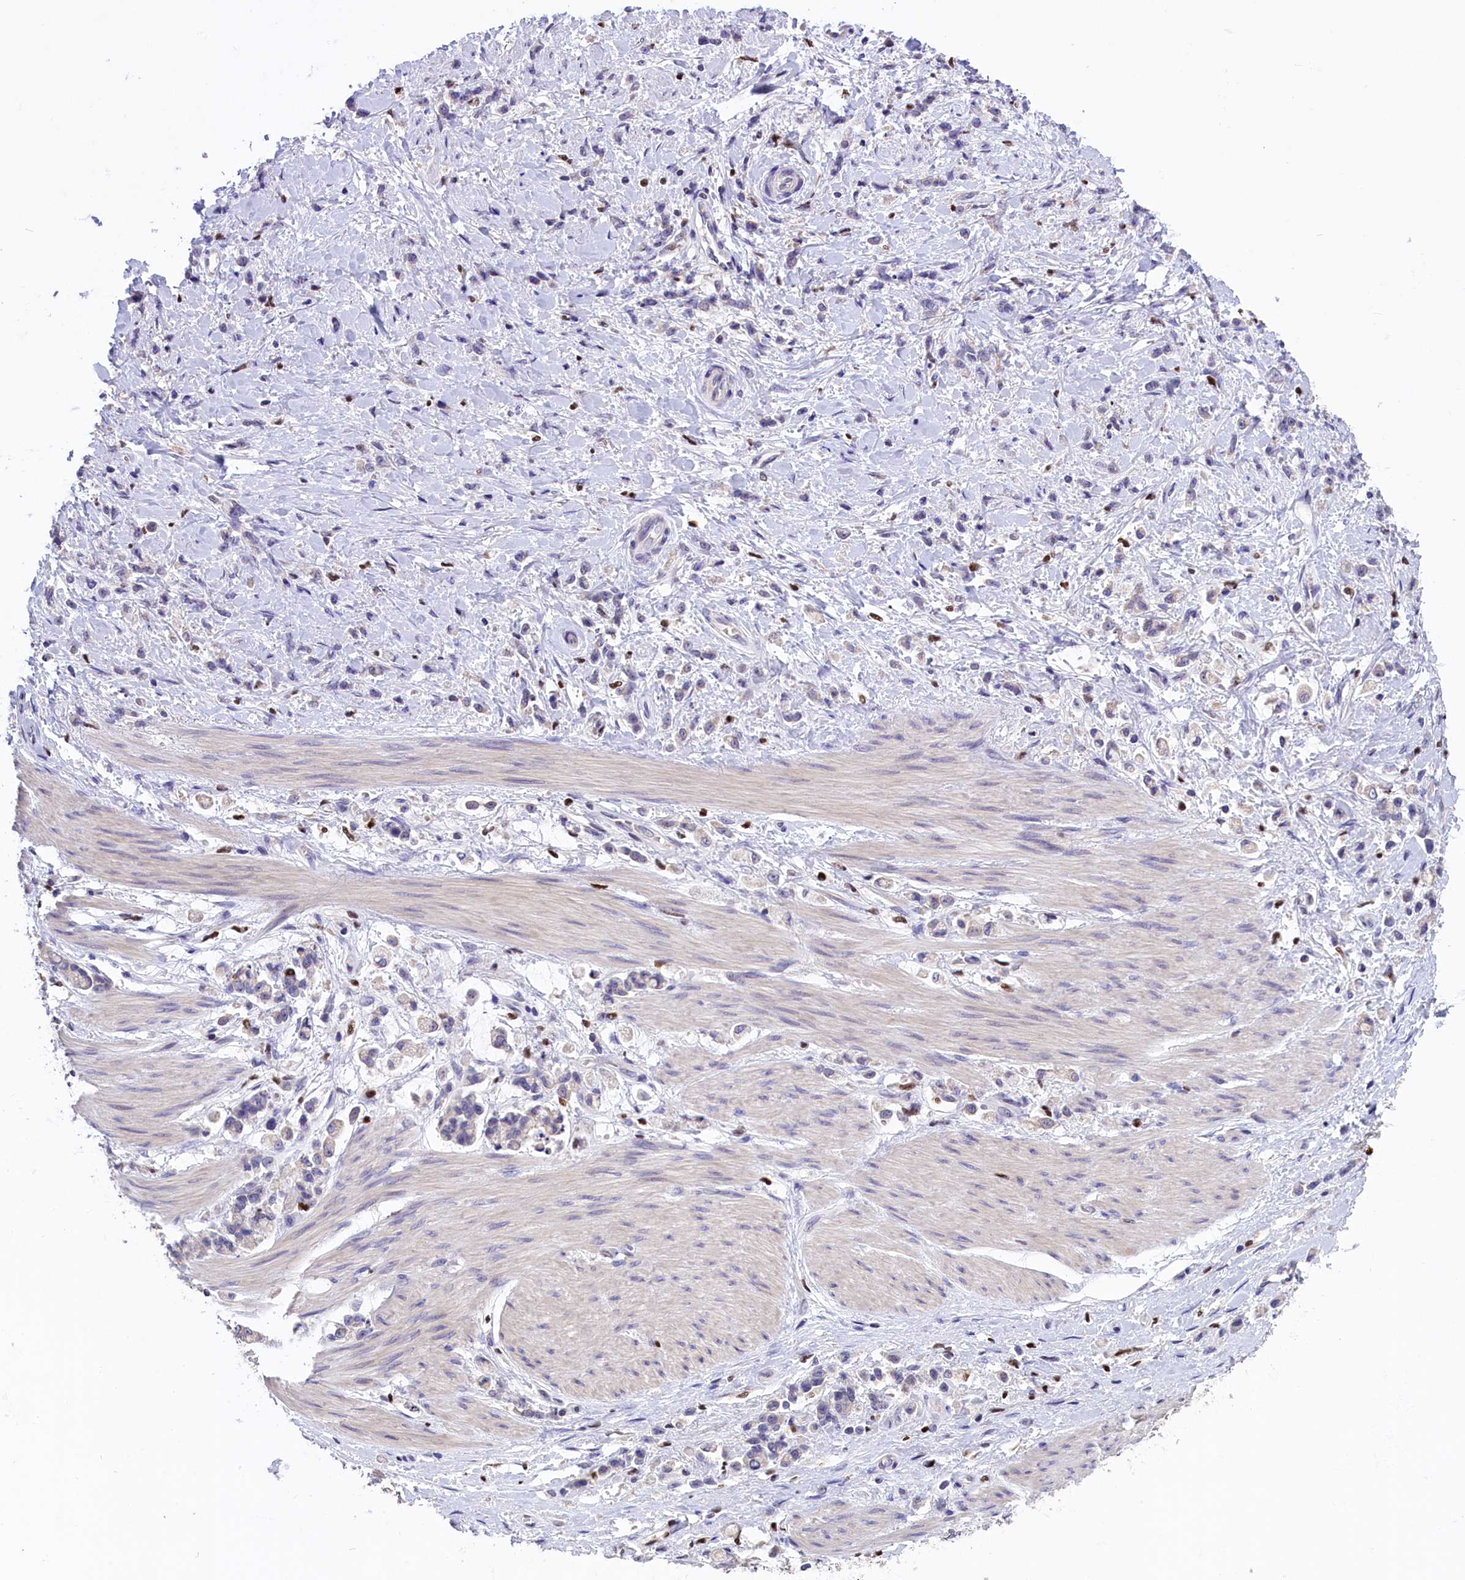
{"staining": {"intensity": "negative", "quantity": "none", "location": "none"}, "tissue": "stomach cancer", "cell_type": "Tumor cells", "image_type": "cancer", "snomed": [{"axis": "morphology", "description": "Adenocarcinoma, NOS"}, {"axis": "topography", "description": "Stomach"}], "caption": "This is an immunohistochemistry (IHC) micrograph of stomach adenocarcinoma. There is no staining in tumor cells.", "gene": "BTBD9", "patient": {"sex": "female", "age": 60}}